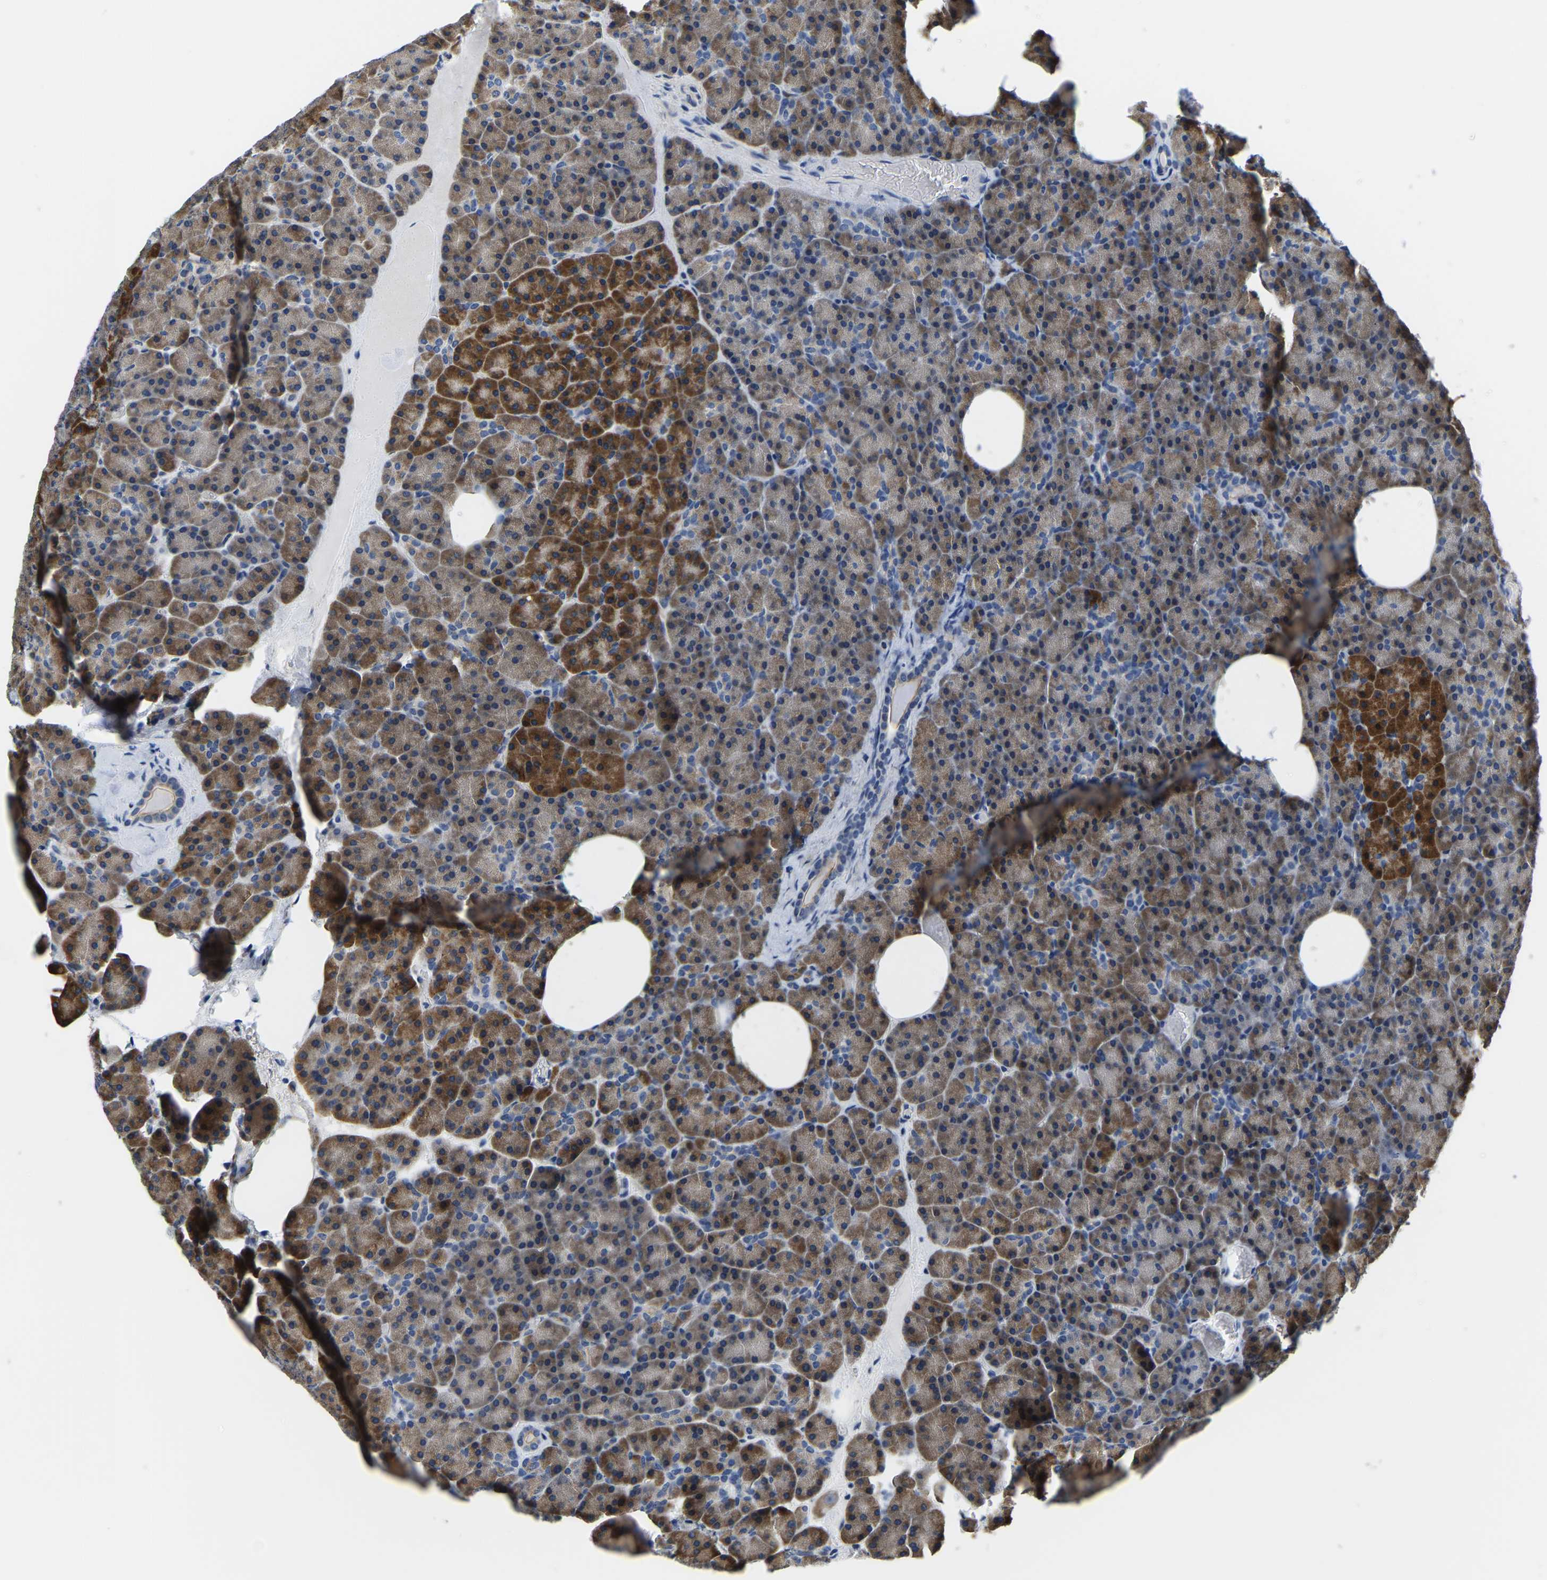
{"staining": {"intensity": "strong", "quantity": "25%-75%", "location": "cytoplasmic/membranous"}, "tissue": "pancreas", "cell_type": "Exocrine glandular cells", "image_type": "normal", "snomed": [{"axis": "morphology", "description": "Normal tissue, NOS"}, {"axis": "morphology", "description": "Carcinoid, malignant, NOS"}, {"axis": "topography", "description": "Pancreas"}], "caption": "IHC staining of unremarkable pancreas, which displays high levels of strong cytoplasmic/membranous positivity in approximately 25%-75% of exocrine glandular cells indicating strong cytoplasmic/membranous protein expression. The staining was performed using DAB (brown) for protein detection and nuclei were counterstained in hematoxylin (blue).", "gene": "LIAS", "patient": {"sex": "female", "age": 35}}